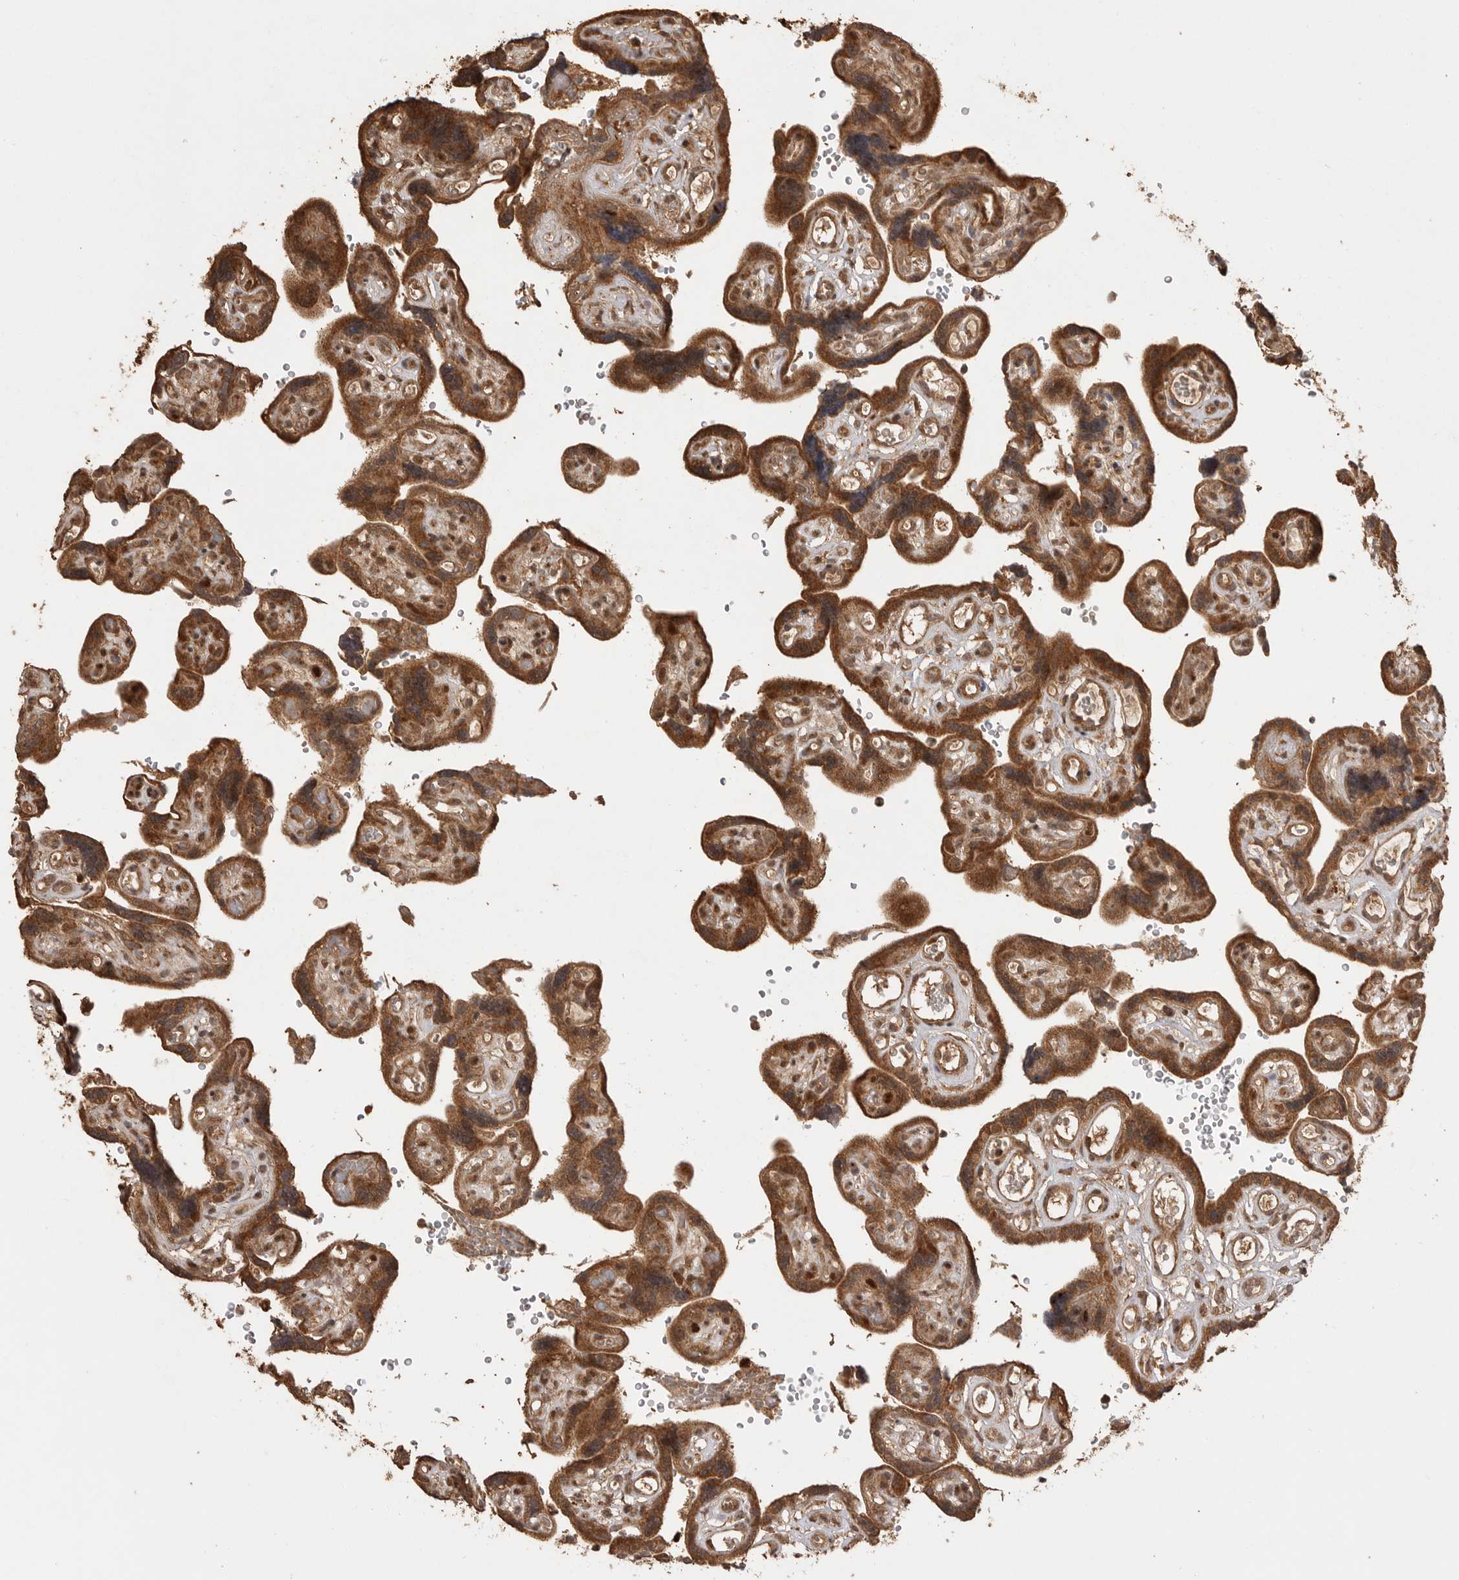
{"staining": {"intensity": "strong", "quantity": ">75%", "location": "cytoplasmic/membranous"}, "tissue": "placenta", "cell_type": "Decidual cells", "image_type": "normal", "snomed": [{"axis": "morphology", "description": "Normal tissue, NOS"}, {"axis": "topography", "description": "Placenta"}], "caption": "Immunohistochemistry (IHC) of benign human placenta shows high levels of strong cytoplasmic/membranous positivity in approximately >75% of decidual cells. (Stains: DAB in brown, nuclei in blue, Microscopy: brightfield microscopy at high magnification).", "gene": "BOC", "patient": {"sex": "female", "age": 30}}